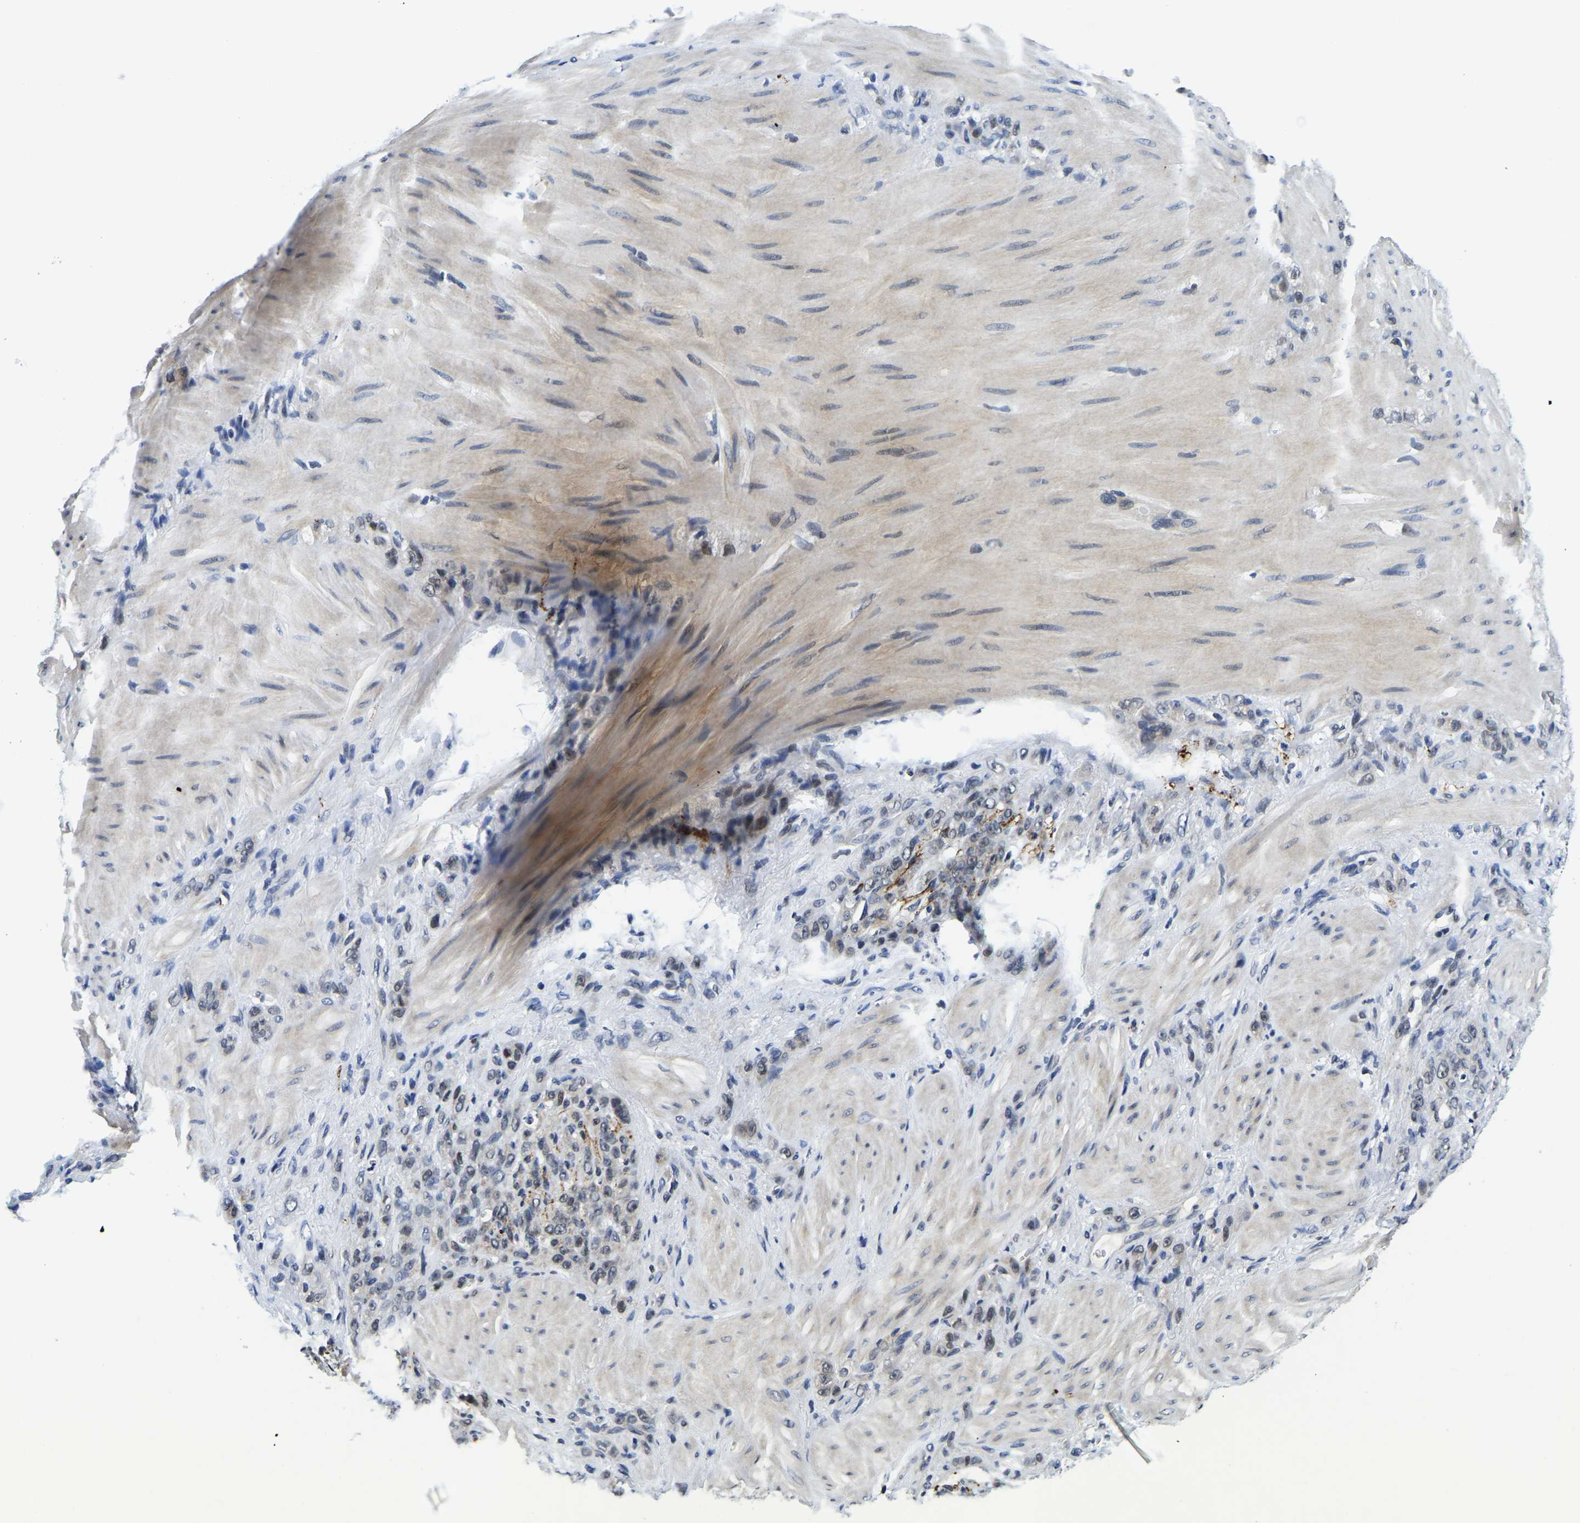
{"staining": {"intensity": "weak", "quantity": "<25%", "location": "nuclear"}, "tissue": "stomach cancer", "cell_type": "Tumor cells", "image_type": "cancer", "snomed": [{"axis": "morphology", "description": "Normal tissue, NOS"}, {"axis": "morphology", "description": "Adenocarcinoma, NOS"}, {"axis": "topography", "description": "Stomach"}], "caption": "The histopathology image reveals no staining of tumor cells in stomach cancer (adenocarcinoma).", "gene": "POLDIP3", "patient": {"sex": "male", "age": 82}}